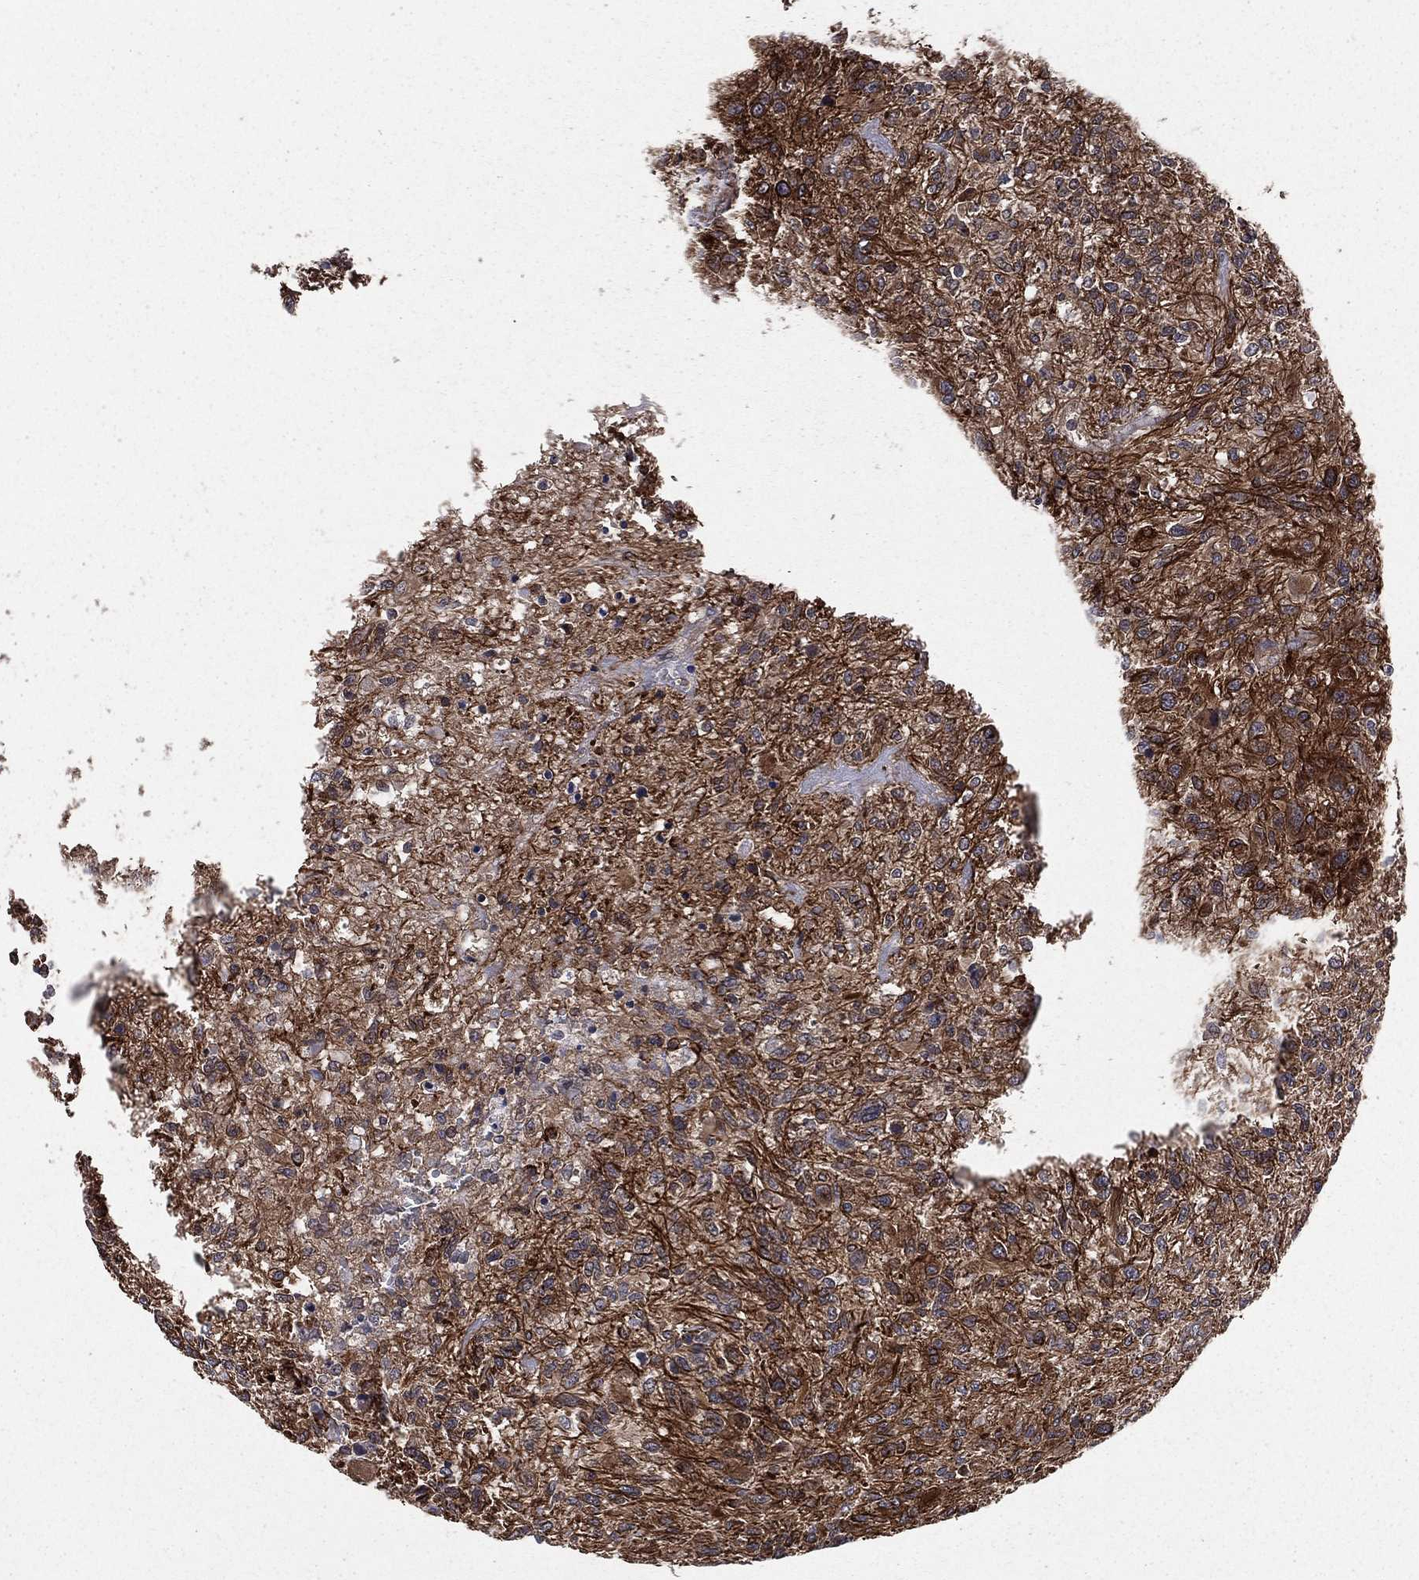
{"staining": {"intensity": "strong", "quantity": "25%-75%", "location": "cytoplasmic/membranous"}, "tissue": "glioma", "cell_type": "Tumor cells", "image_type": "cancer", "snomed": [{"axis": "morphology", "description": "Glioma, malignant, High grade"}, {"axis": "topography", "description": "Brain"}], "caption": "Glioma was stained to show a protein in brown. There is high levels of strong cytoplasmic/membranous positivity in approximately 25%-75% of tumor cells.", "gene": "CERT1", "patient": {"sex": "male", "age": 47}}